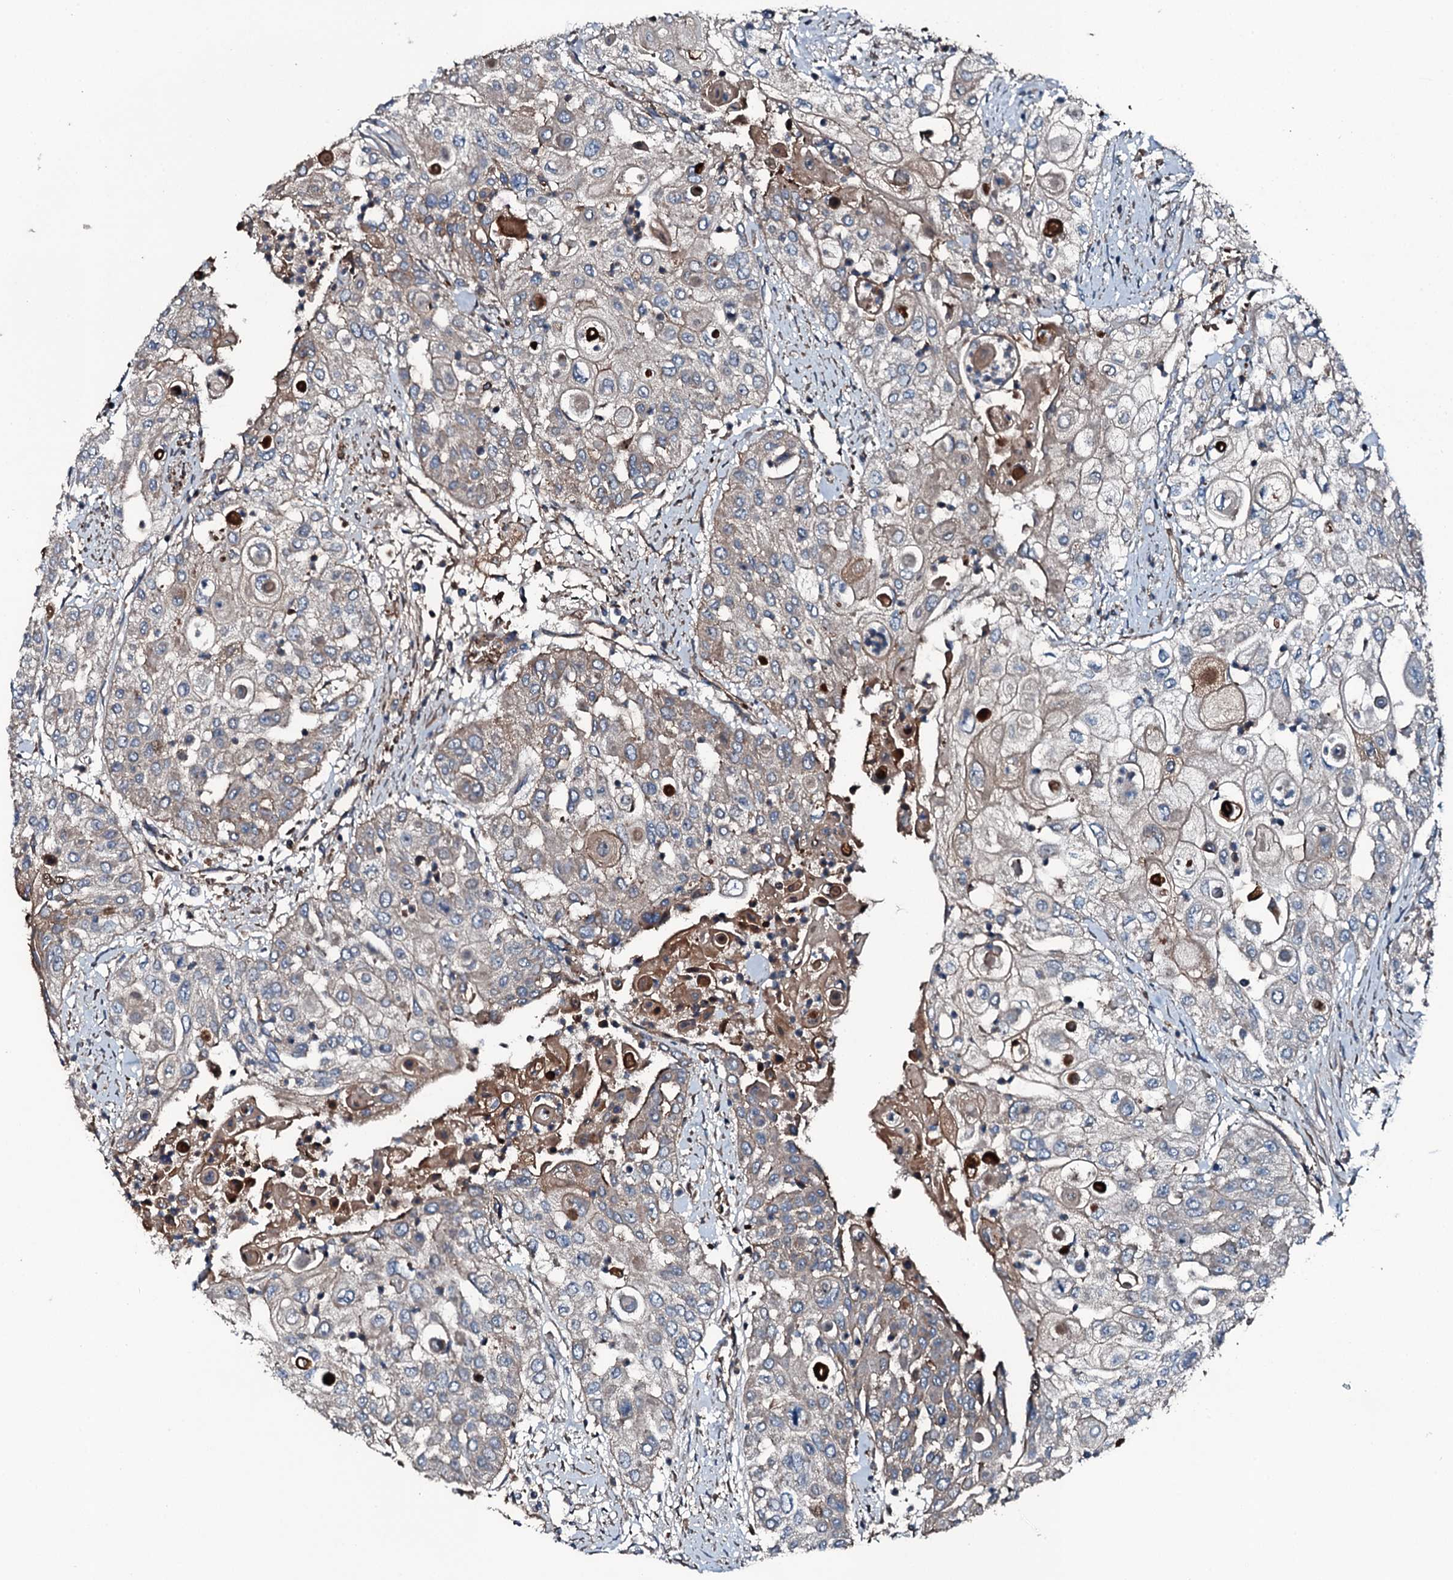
{"staining": {"intensity": "weak", "quantity": "25%-75%", "location": "cytoplasmic/membranous"}, "tissue": "urothelial cancer", "cell_type": "Tumor cells", "image_type": "cancer", "snomed": [{"axis": "morphology", "description": "Urothelial carcinoma, High grade"}, {"axis": "topography", "description": "Urinary bladder"}], "caption": "Weak cytoplasmic/membranous staining for a protein is present in about 25%-75% of tumor cells of urothelial carcinoma (high-grade) using immunohistochemistry (IHC).", "gene": "TRIM7", "patient": {"sex": "female", "age": 79}}